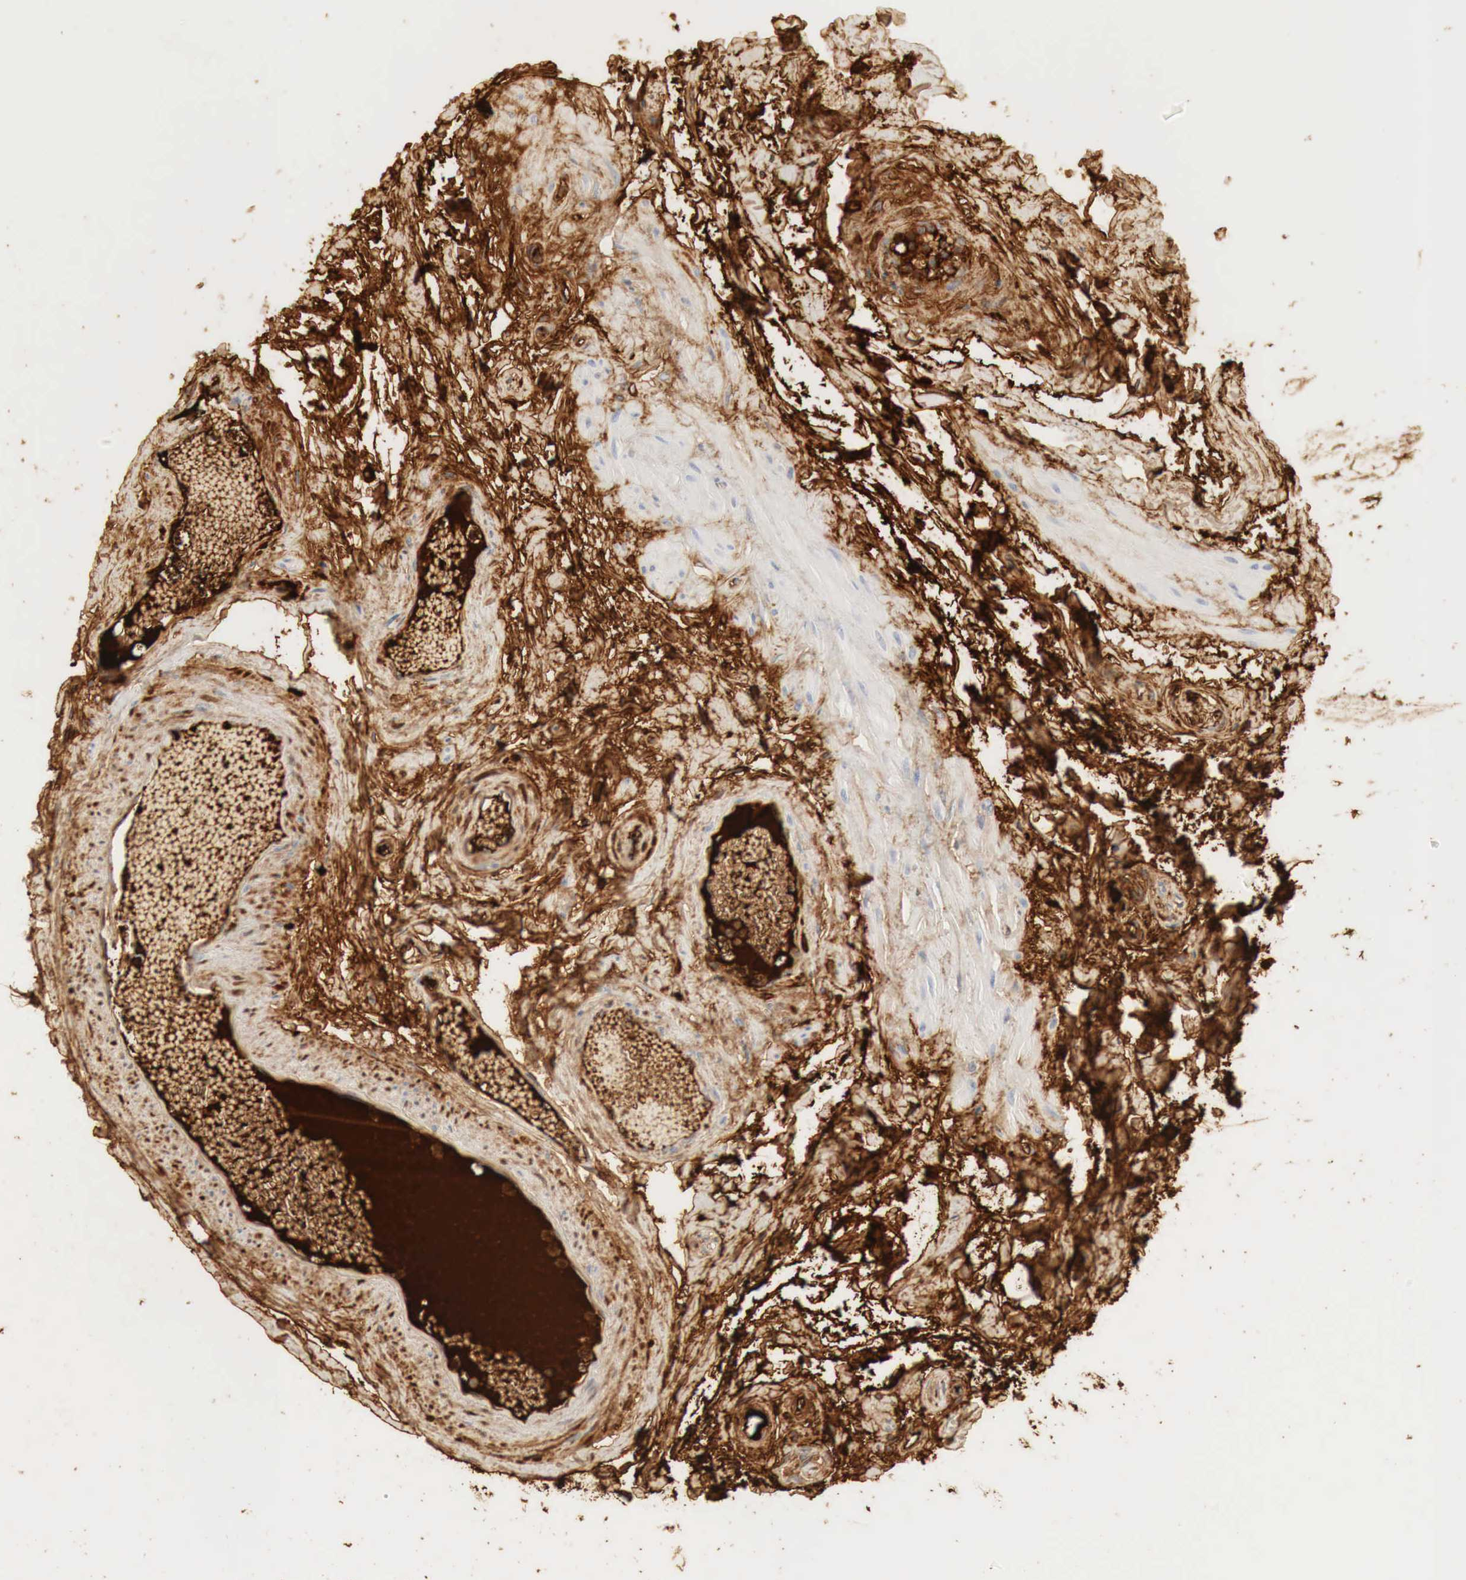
{"staining": {"intensity": "strong", "quantity": ">75%", "location": "cytoplasmic/membranous"}, "tissue": "epididymis", "cell_type": "Glandular cells", "image_type": "normal", "snomed": [{"axis": "morphology", "description": "Normal tissue, NOS"}, {"axis": "topography", "description": "Epididymis"}], "caption": "Immunohistochemical staining of unremarkable human epididymis reveals high levels of strong cytoplasmic/membranous expression in about >75% of glandular cells.", "gene": "IGLC3", "patient": {"sex": "male", "age": 52}}